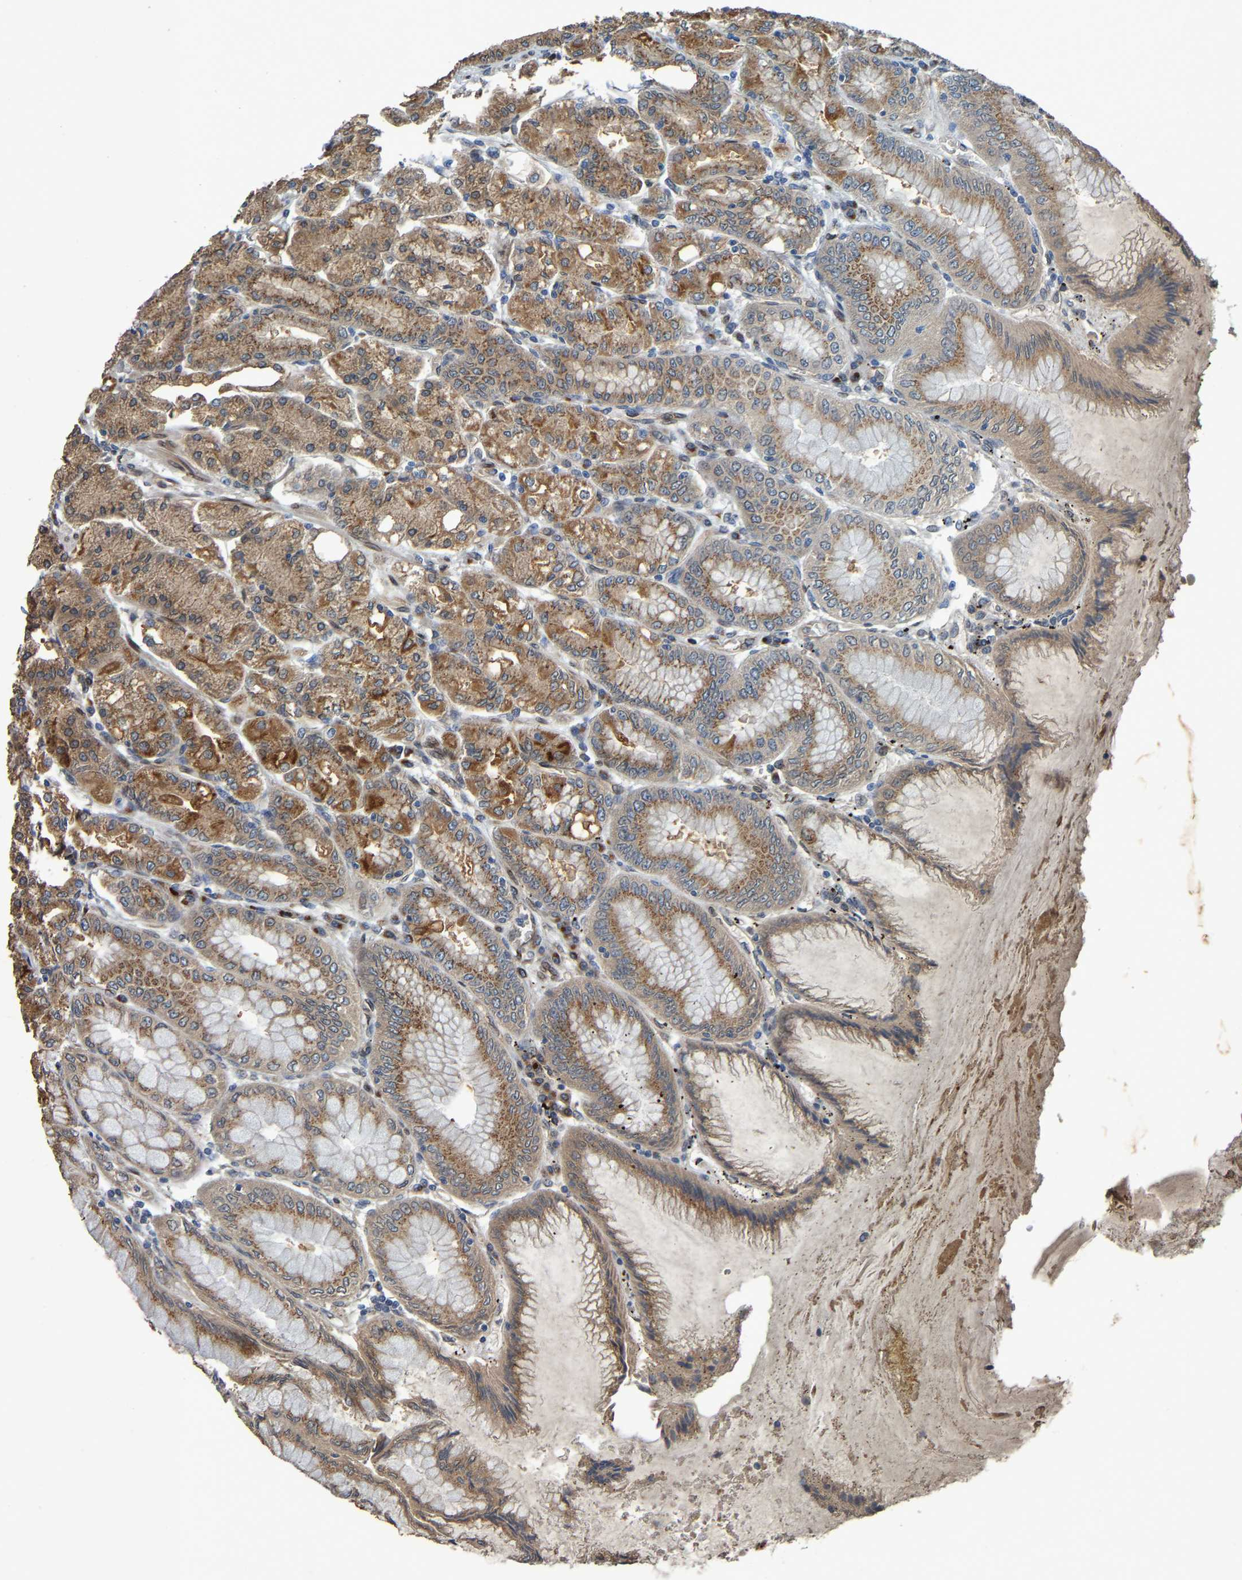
{"staining": {"intensity": "strong", "quantity": "25%-75%", "location": "cytoplasmic/membranous"}, "tissue": "stomach", "cell_type": "Glandular cells", "image_type": "normal", "snomed": [{"axis": "morphology", "description": "Normal tissue, NOS"}, {"axis": "topography", "description": "Stomach, lower"}], "caption": "Glandular cells reveal high levels of strong cytoplasmic/membranous staining in approximately 25%-75% of cells in benign human stomach.", "gene": "MACC1", "patient": {"sex": "male", "age": 71}}